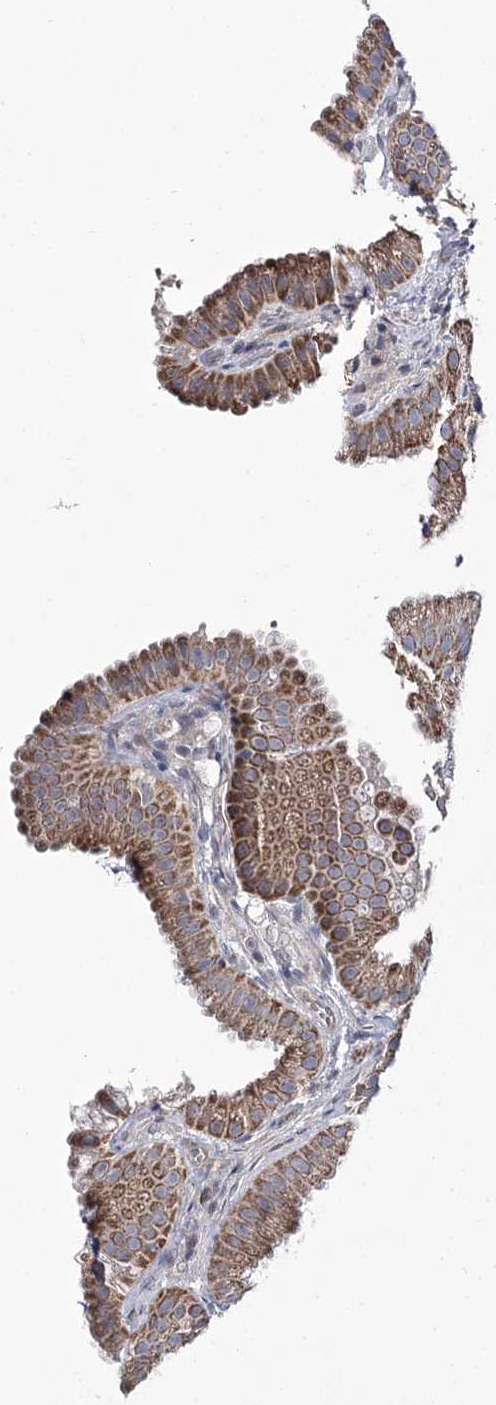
{"staining": {"intensity": "moderate", "quantity": ">75%", "location": "cytoplasmic/membranous"}, "tissue": "gallbladder", "cell_type": "Glandular cells", "image_type": "normal", "snomed": [{"axis": "morphology", "description": "Normal tissue, NOS"}, {"axis": "topography", "description": "Gallbladder"}], "caption": "Protein expression by immunohistochemistry (IHC) shows moderate cytoplasmic/membranous expression in about >75% of glandular cells in unremarkable gallbladder.", "gene": "NADK2", "patient": {"sex": "female", "age": 30}}